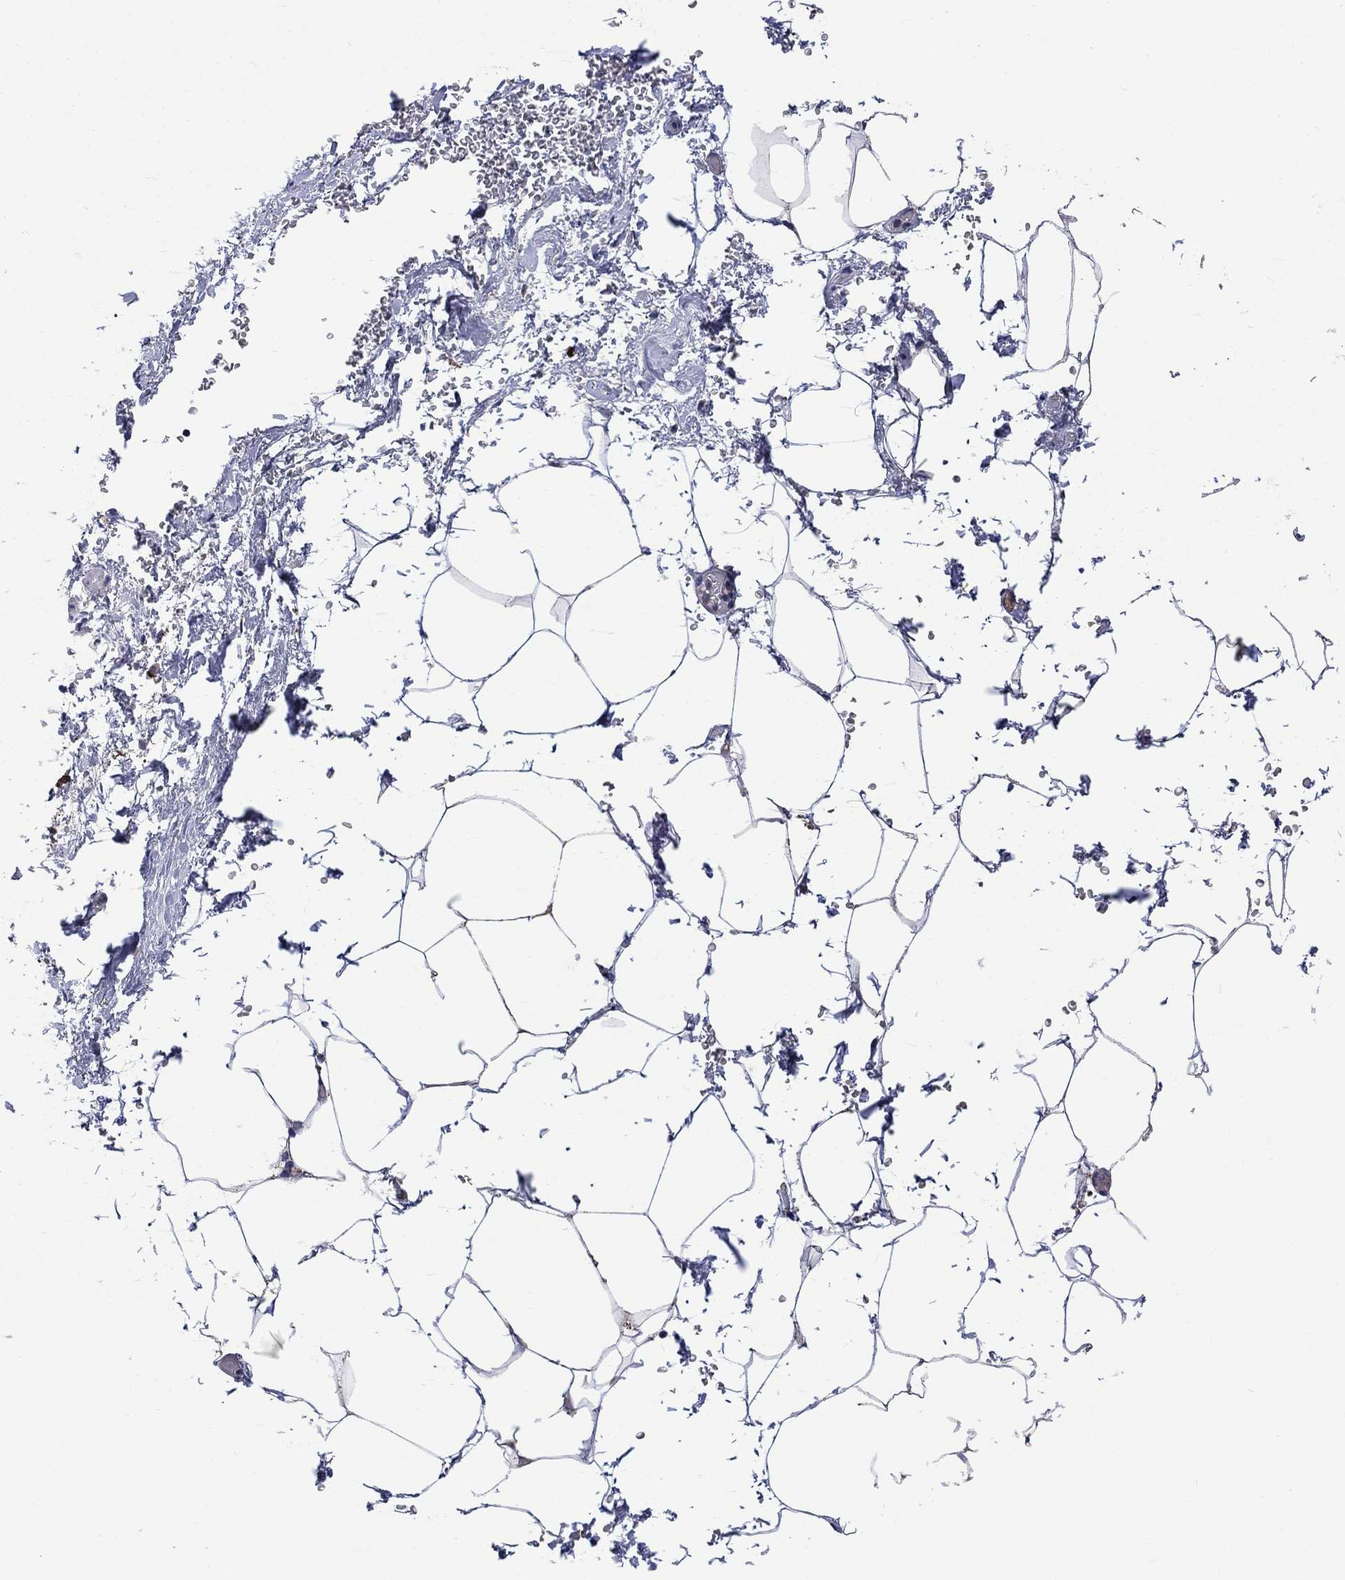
{"staining": {"intensity": "negative", "quantity": "none", "location": "none"}, "tissue": "adipose tissue", "cell_type": "Adipocytes", "image_type": "normal", "snomed": [{"axis": "morphology", "description": "Normal tissue, NOS"}, {"axis": "topography", "description": "Soft tissue"}, {"axis": "topography", "description": "Adipose tissue"}, {"axis": "topography", "description": "Vascular tissue"}, {"axis": "topography", "description": "Peripheral nerve tissue"}], "caption": "Adipose tissue was stained to show a protein in brown. There is no significant staining in adipocytes. The staining is performed using DAB brown chromogen with nuclei counter-stained in using hematoxylin.", "gene": "CTSB", "patient": {"sex": "male", "age": 68}}